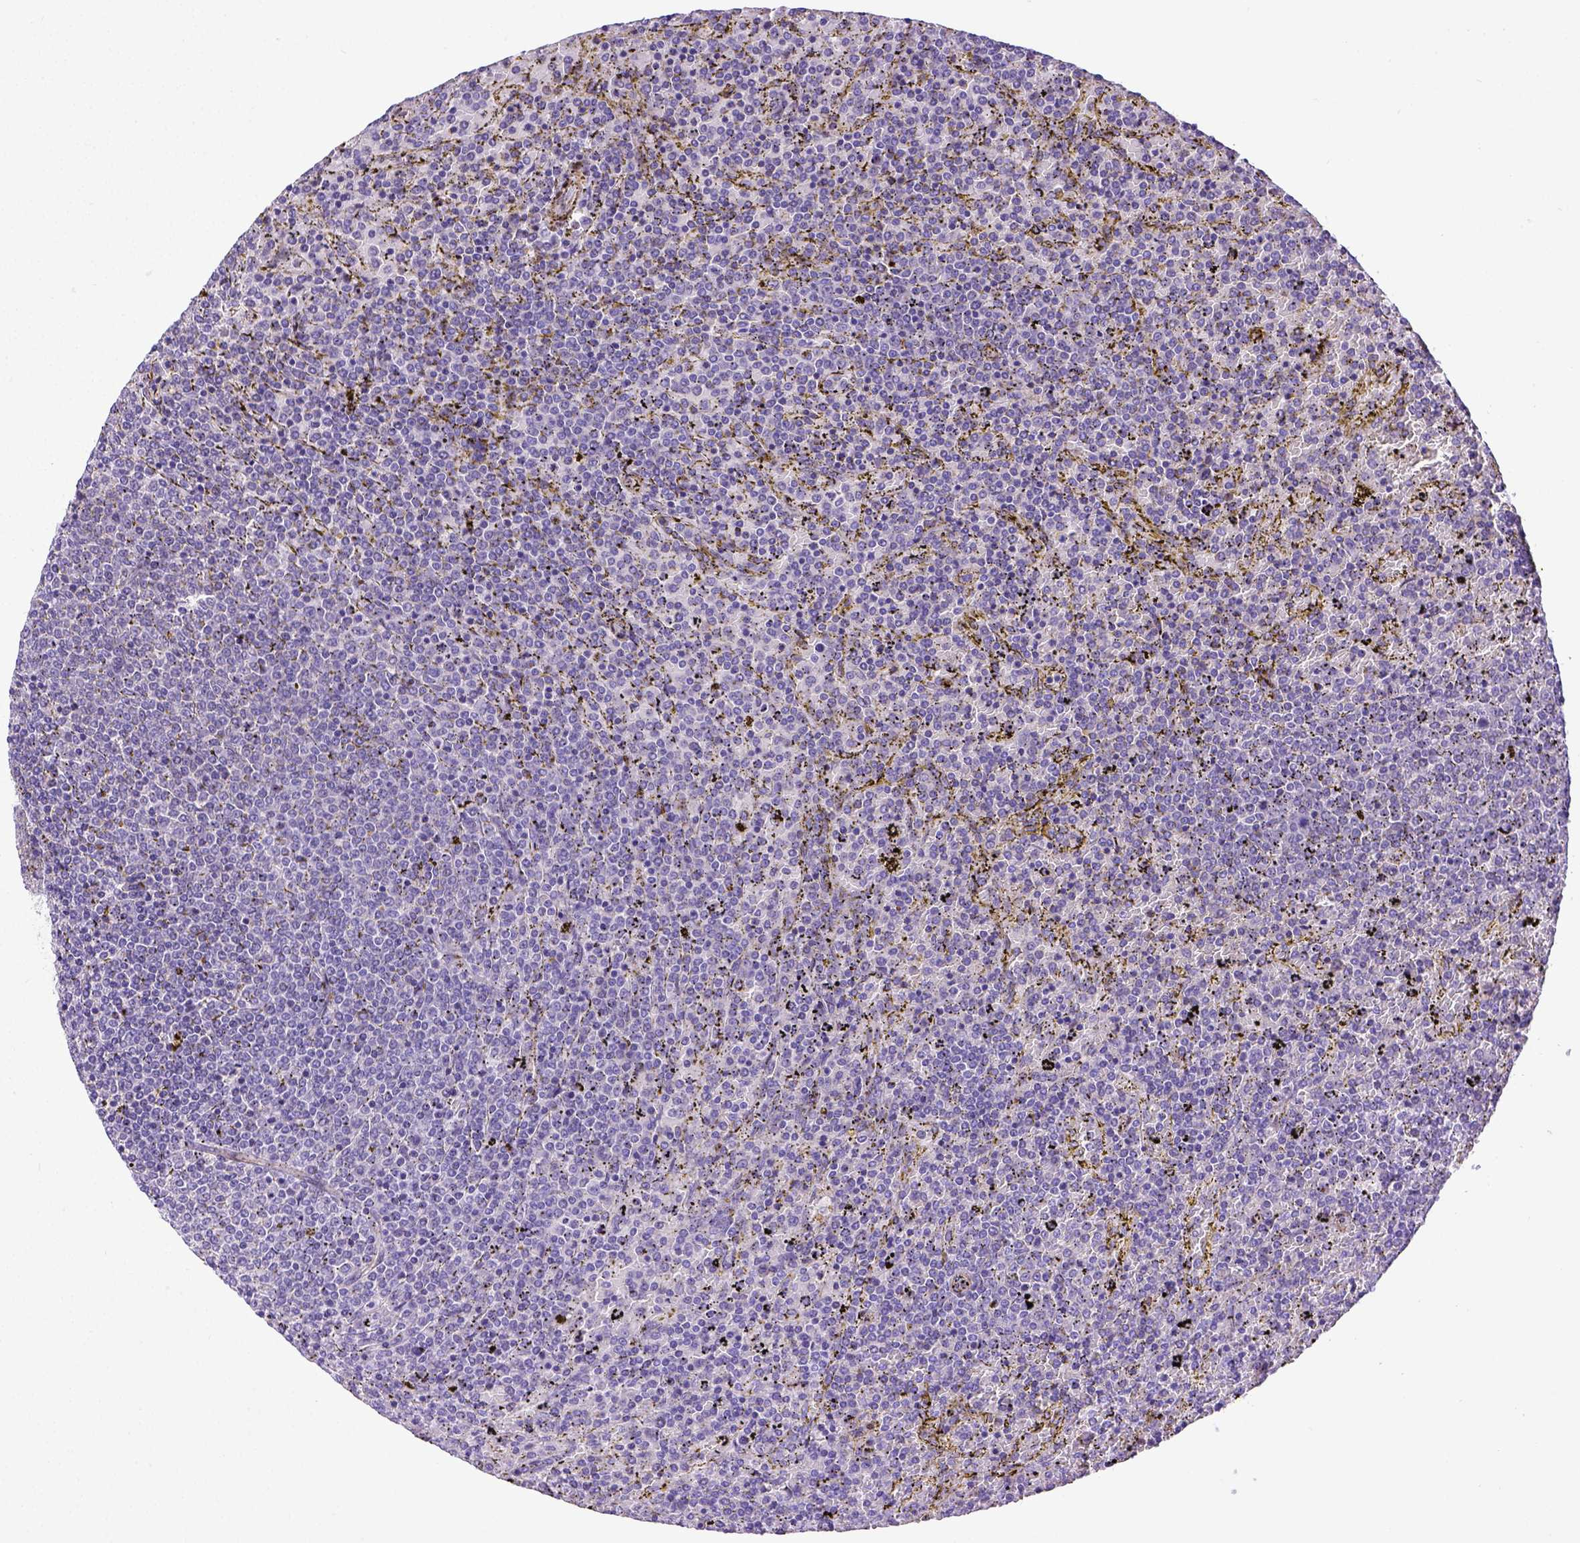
{"staining": {"intensity": "negative", "quantity": "none", "location": "none"}, "tissue": "lymphoma", "cell_type": "Tumor cells", "image_type": "cancer", "snomed": [{"axis": "morphology", "description": "Malignant lymphoma, non-Hodgkin's type, Low grade"}, {"axis": "topography", "description": "Spleen"}], "caption": "High magnification brightfield microscopy of lymphoma stained with DAB (brown) and counterstained with hematoxylin (blue): tumor cells show no significant expression.", "gene": "BTN1A1", "patient": {"sex": "female", "age": 77}}